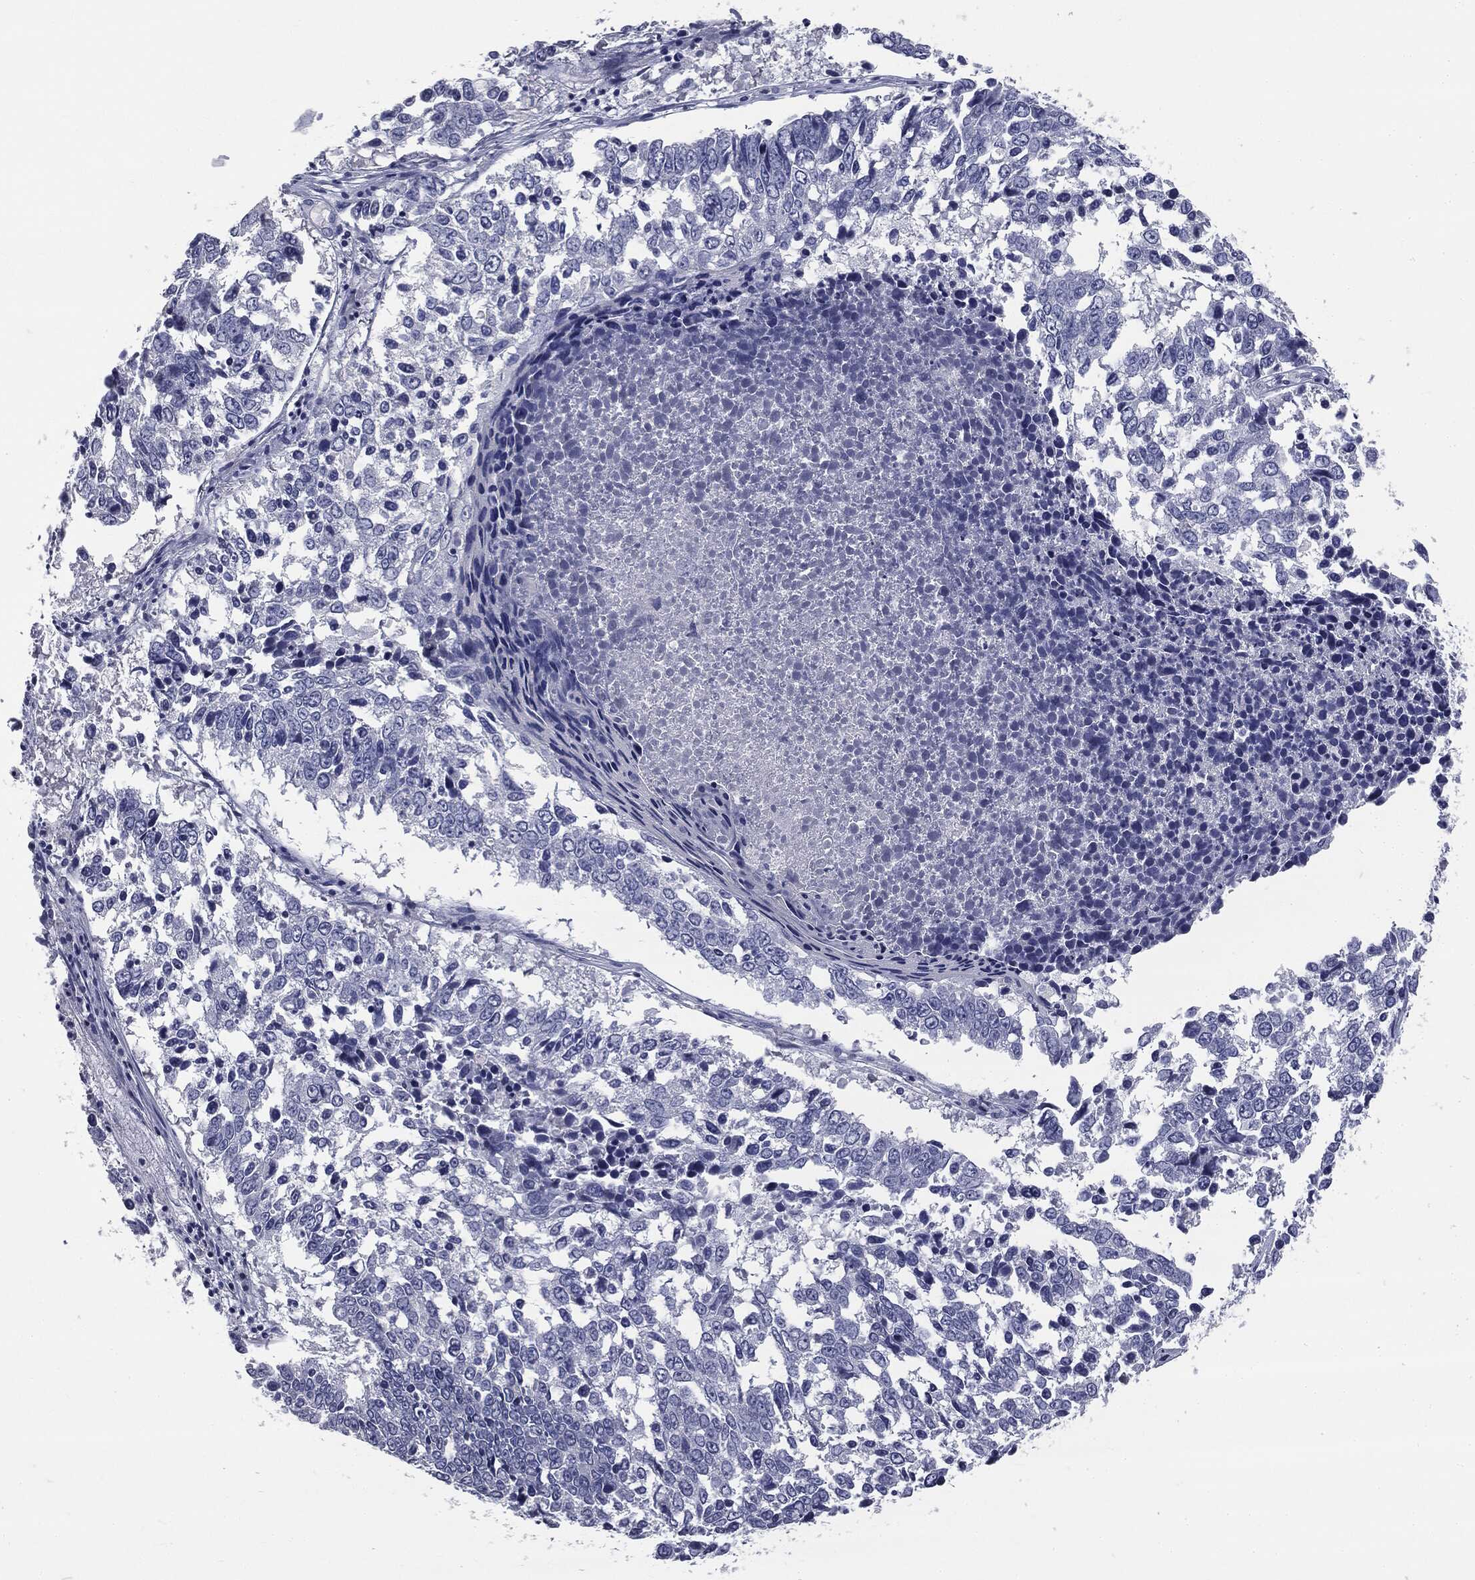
{"staining": {"intensity": "negative", "quantity": "none", "location": "none"}, "tissue": "lung cancer", "cell_type": "Tumor cells", "image_type": "cancer", "snomed": [{"axis": "morphology", "description": "Squamous cell carcinoma, NOS"}, {"axis": "topography", "description": "Lung"}], "caption": "Immunohistochemistry (IHC) of human lung cancer (squamous cell carcinoma) demonstrates no positivity in tumor cells.", "gene": "AFP", "patient": {"sex": "male", "age": 82}}